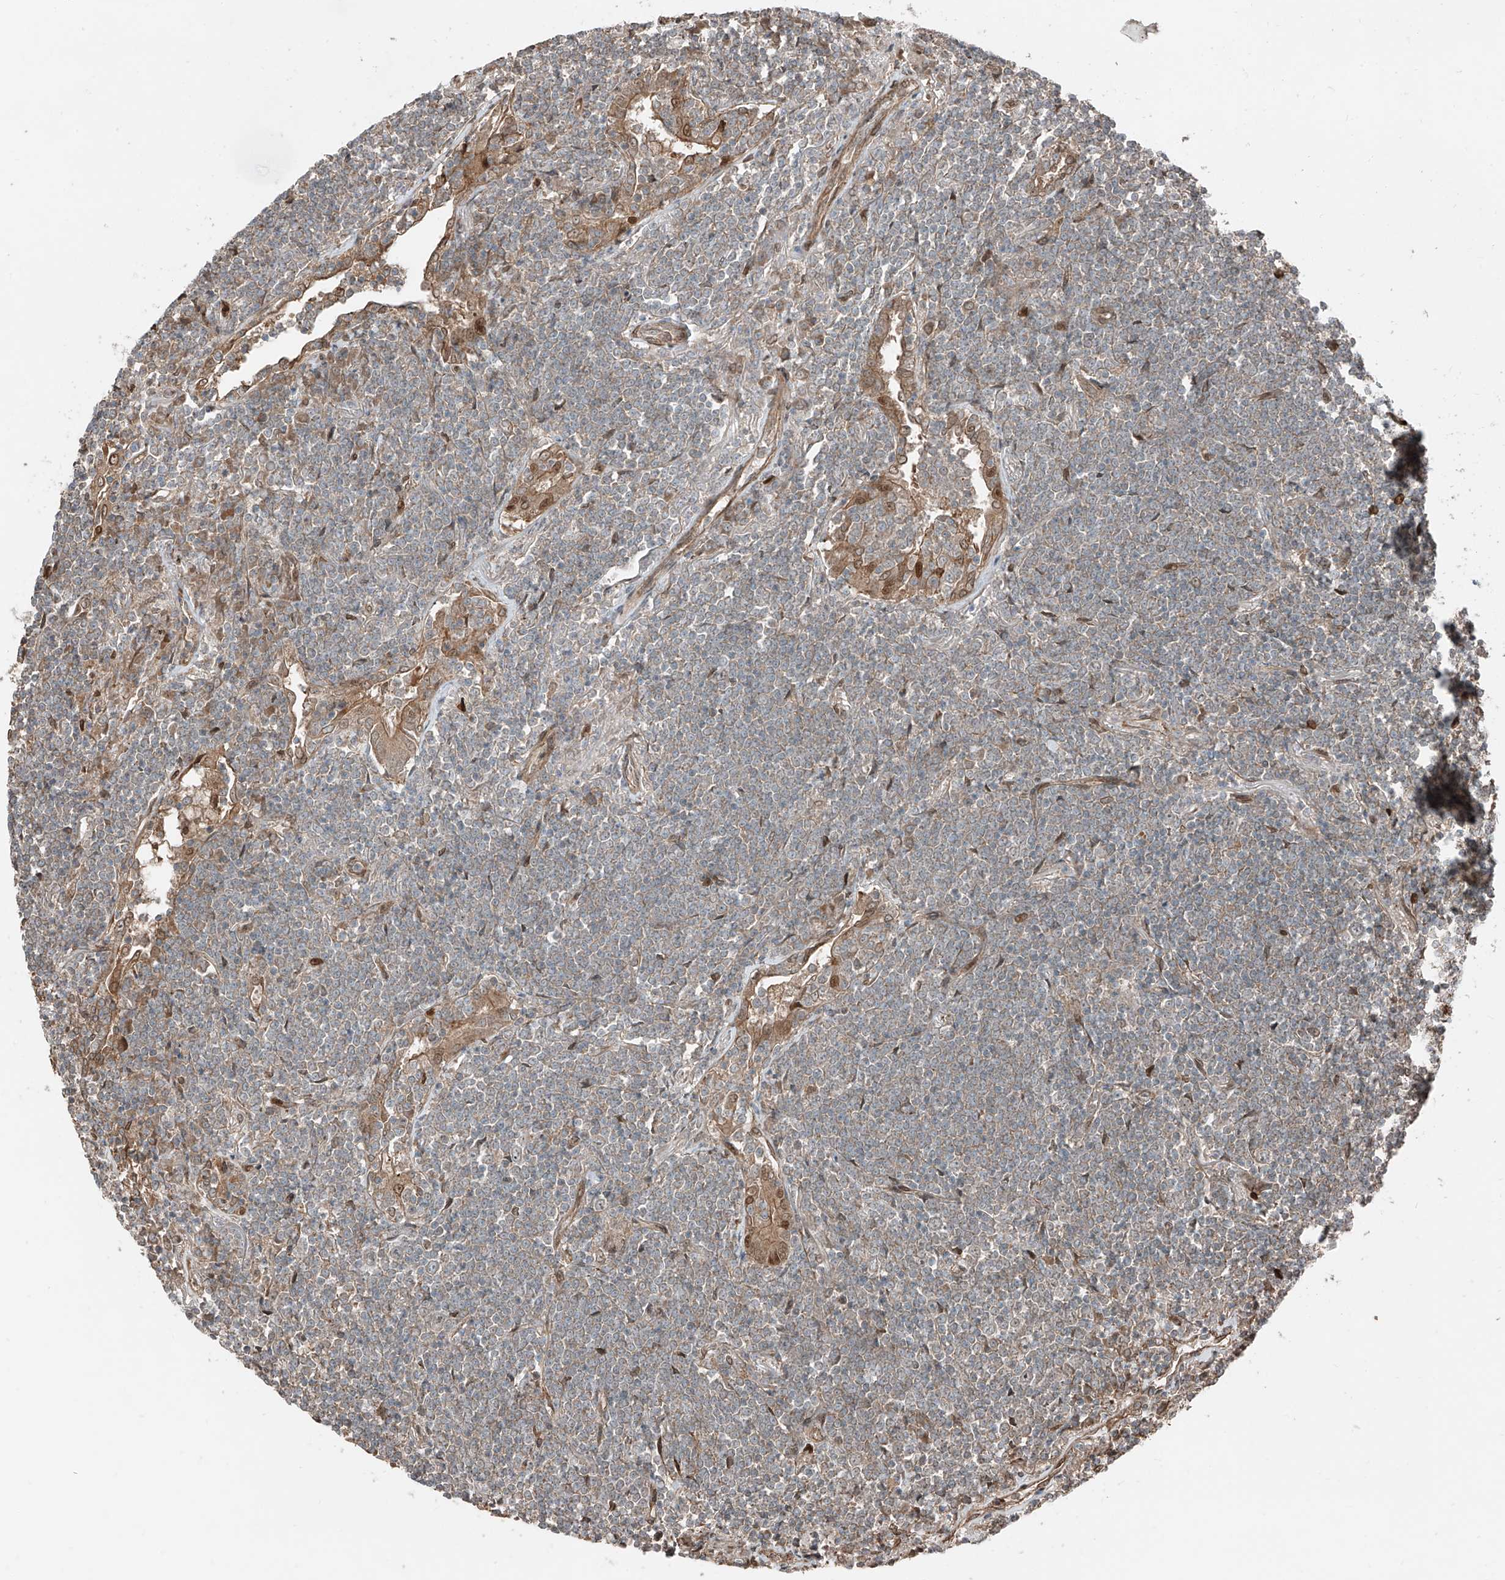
{"staining": {"intensity": "weak", "quantity": ">75%", "location": "cytoplasmic/membranous"}, "tissue": "lymphoma", "cell_type": "Tumor cells", "image_type": "cancer", "snomed": [{"axis": "morphology", "description": "Malignant lymphoma, non-Hodgkin's type, Low grade"}, {"axis": "topography", "description": "Lung"}], "caption": "Low-grade malignant lymphoma, non-Hodgkin's type stained with DAB (3,3'-diaminobenzidine) immunohistochemistry (IHC) demonstrates low levels of weak cytoplasmic/membranous positivity in approximately >75% of tumor cells. (Brightfield microscopy of DAB IHC at high magnification).", "gene": "CEP162", "patient": {"sex": "female", "age": 71}}